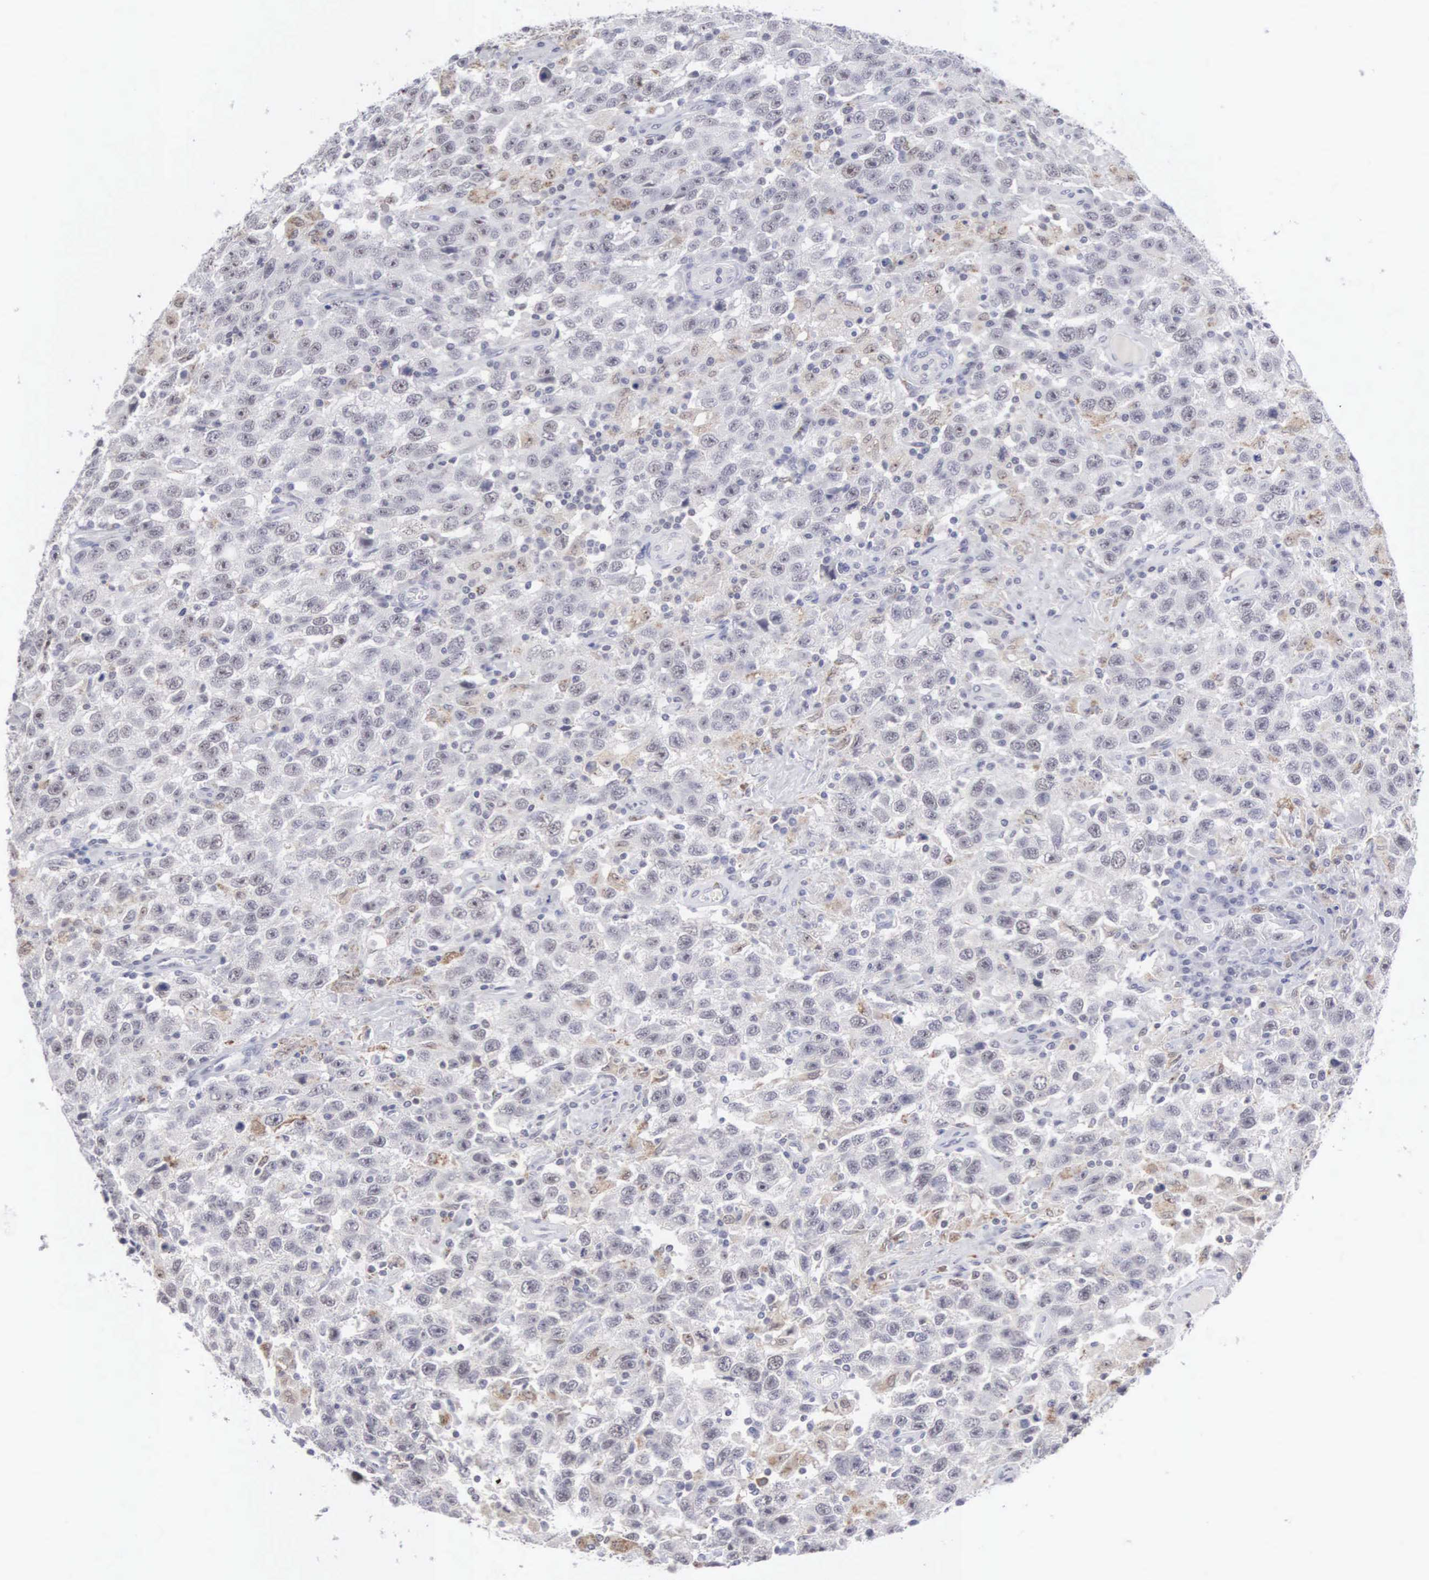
{"staining": {"intensity": "negative", "quantity": "none", "location": "none"}, "tissue": "testis cancer", "cell_type": "Tumor cells", "image_type": "cancer", "snomed": [{"axis": "morphology", "description": "Seminoma, NOS"}, {"axis": "topography", "description": "Testis"}], "caption": "The immunohistochemistry image has no significant positivity in tumor cells of seminoma (testis) tissue.", "gene": "MNAT1", "patient": {"sex": "male", "age": 41}}